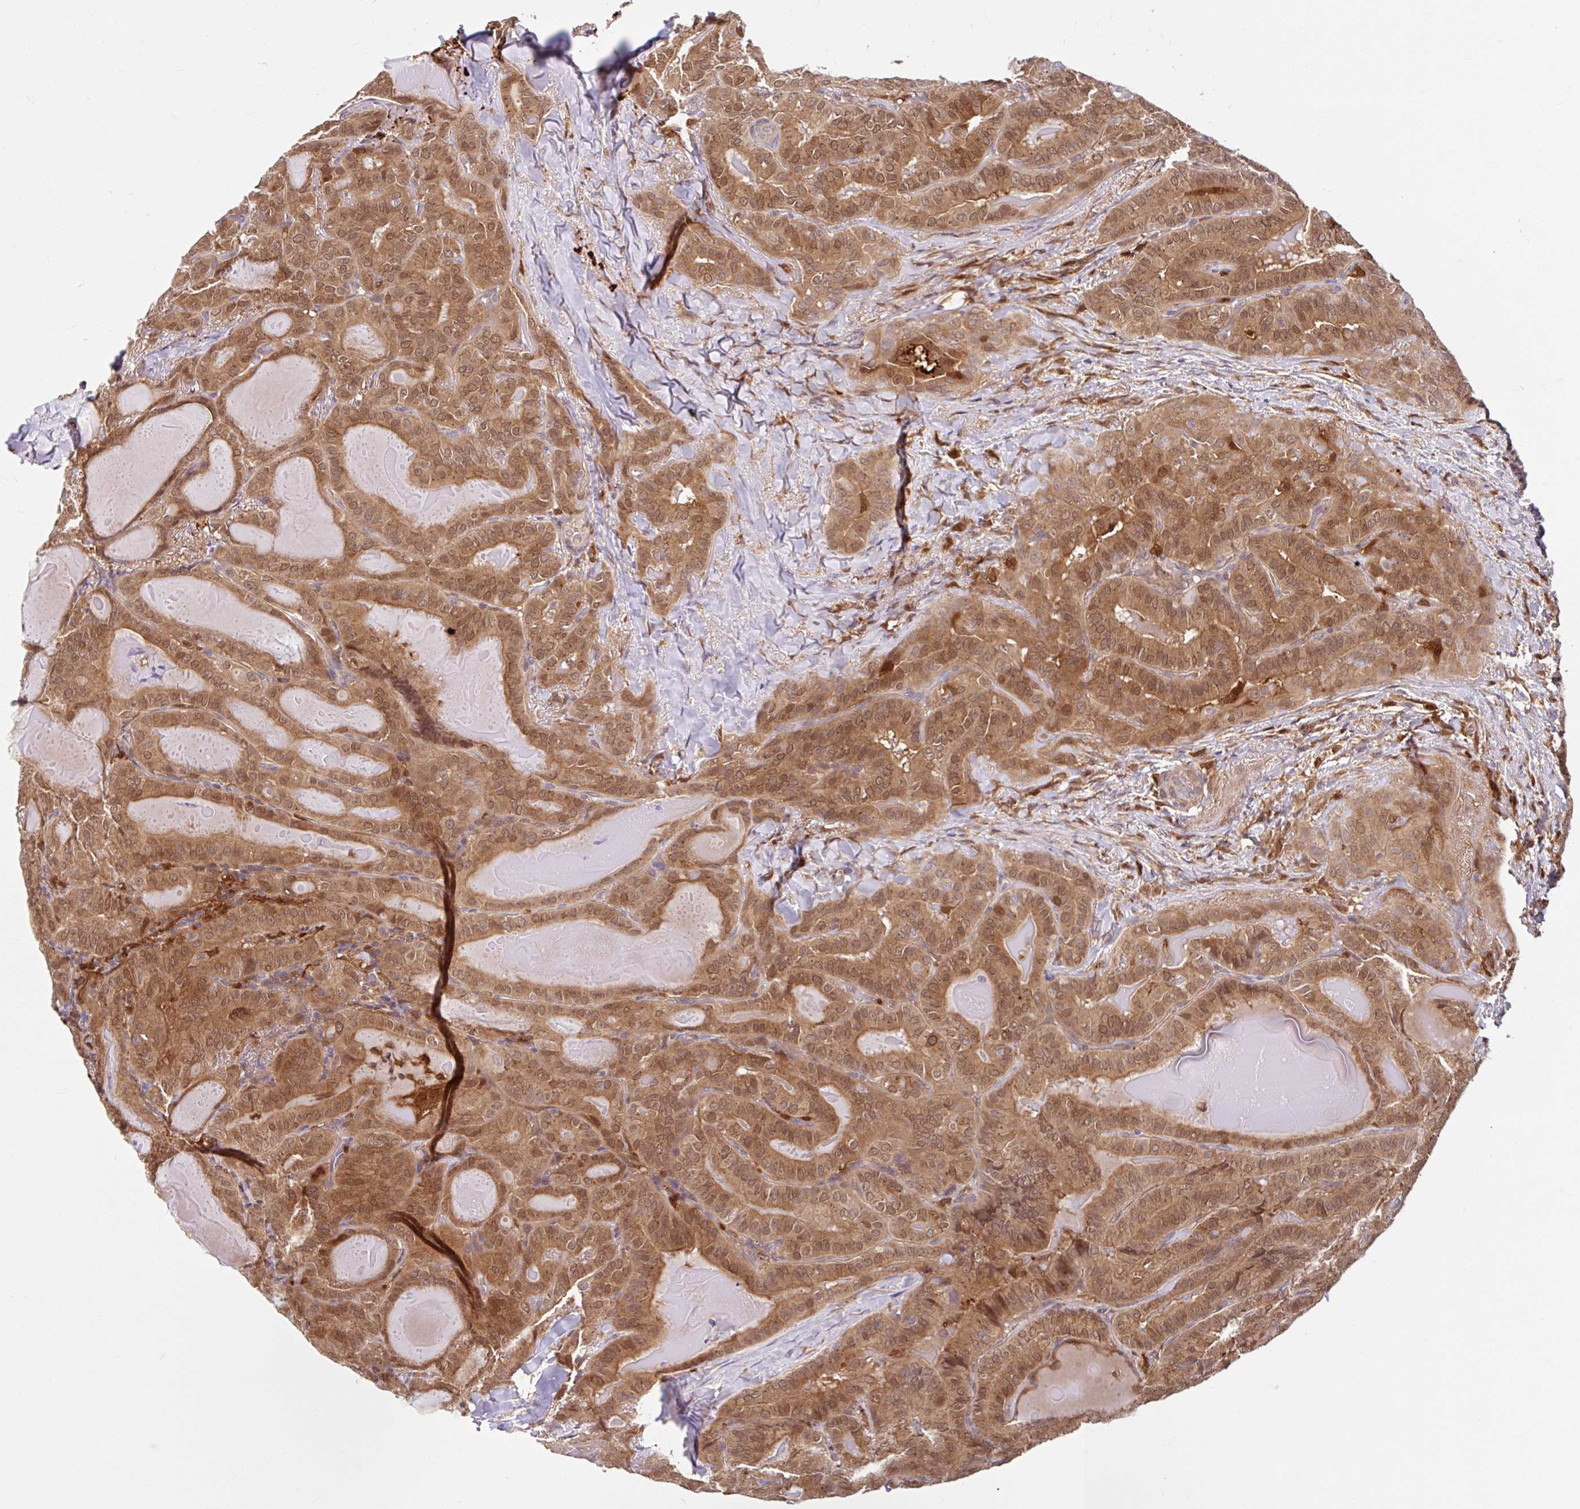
{"staining": {"intensity": "moderate", "quantity": ">75%", "location": "cytoplasmic/membranous,nuclear"}, "tissue": "thyroid cancer", "cell_type": "Tumor cells", "image_type": "cancer", "snomed": [{"axis": "morphology", "description": "Papillary adenocarcinoma, NOS"}, {"axis": "topography", "description": "Thyroid gland"}], "caption": "IHC (DAB) staining of human thyroid cancer (papillary adenocarcinoma) exhibits moderate cytoplasmic/membranous and nuclear protein staining in about >75% of tumor cells.", "gene": "BLVRA", "patient": {"sex": "female", "age": 68}}